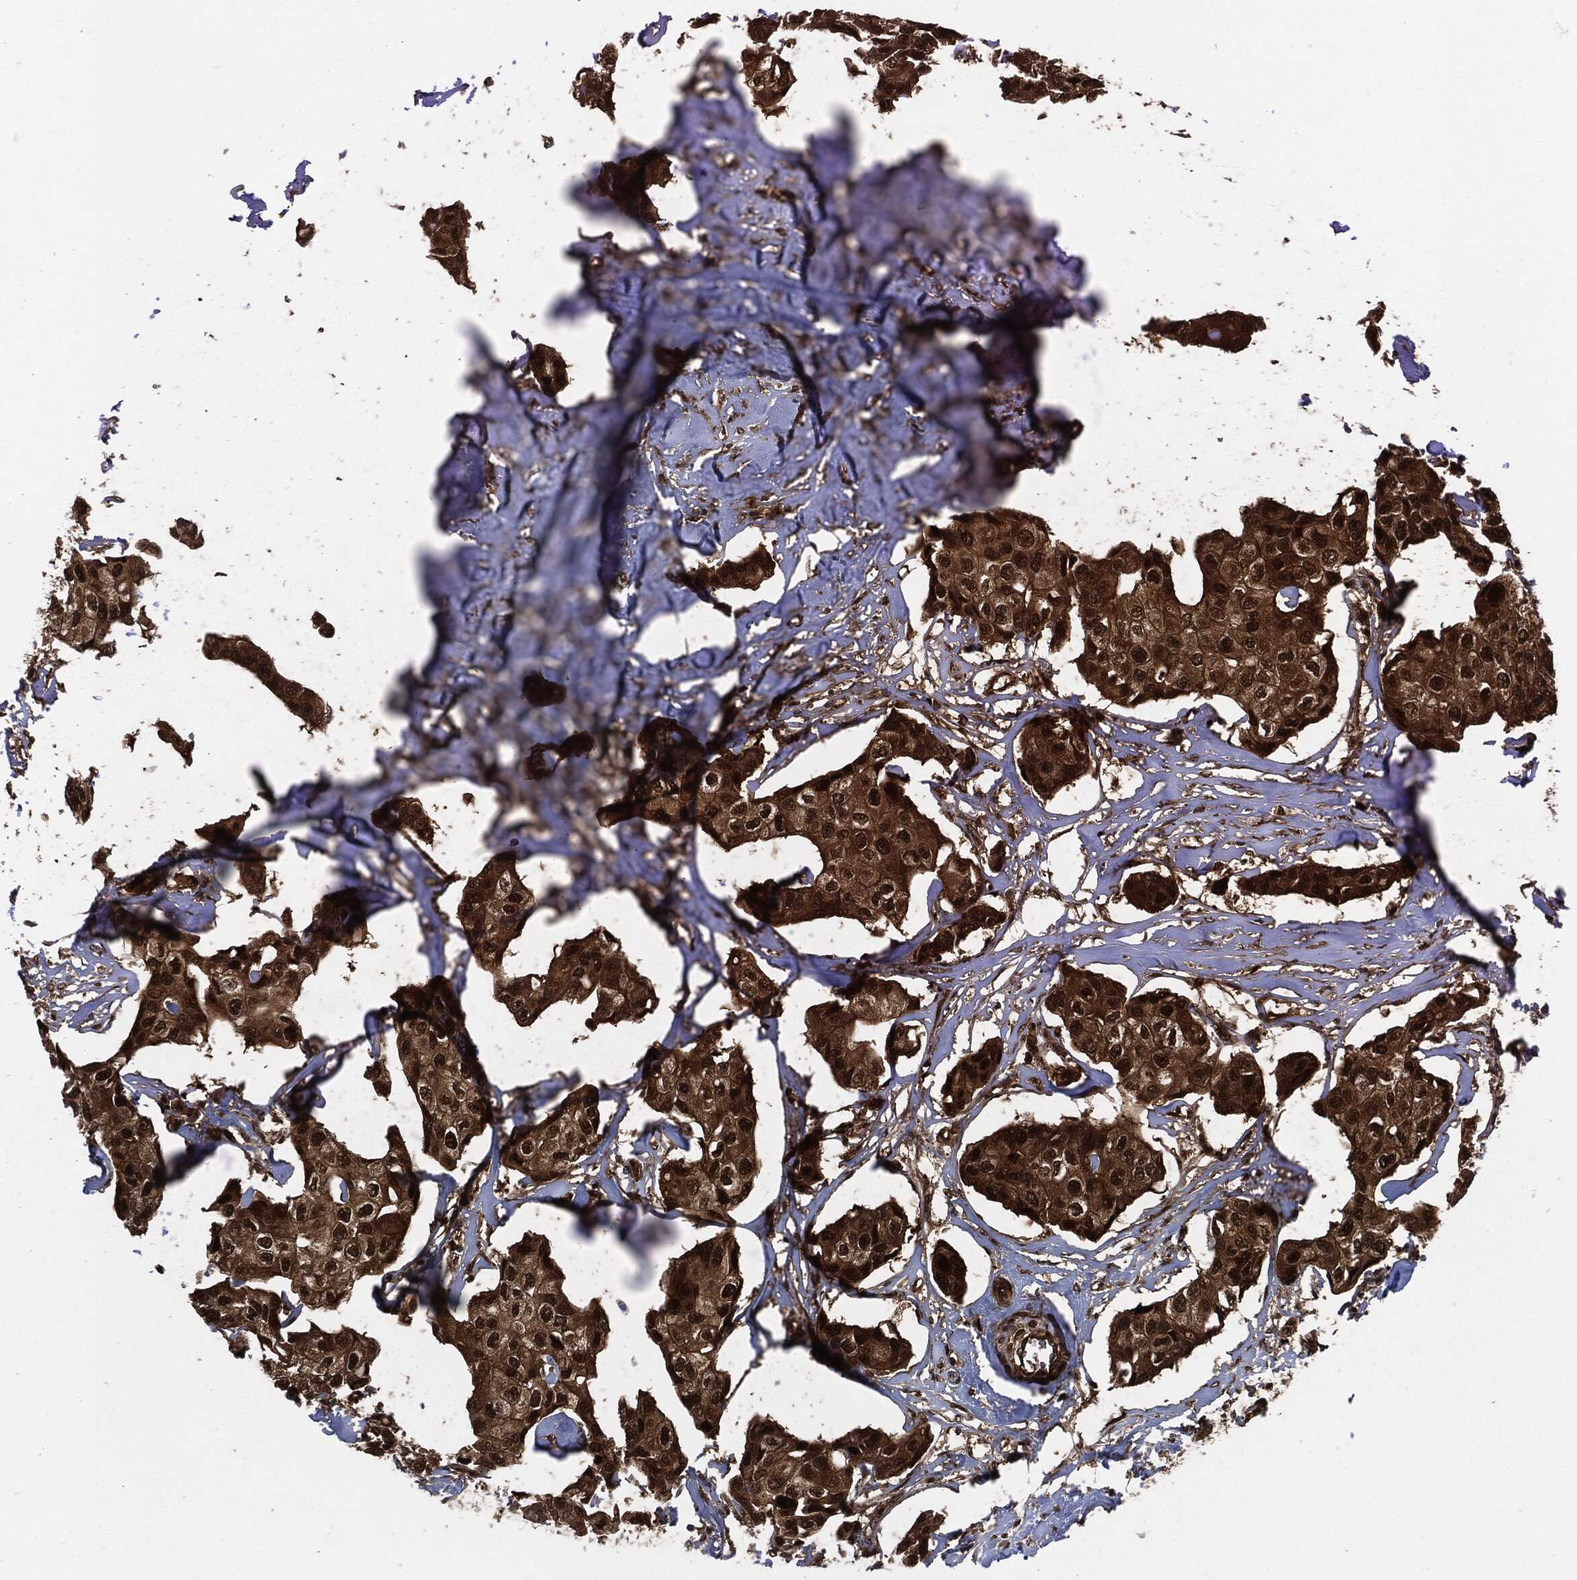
{"staining": {"intensity": "strong", "quantity": "25%-75%", "location": "cytoplasmic/membranous,nuclear"}, "tissue": "breast cancer", "cell_type": "Tumor cells", "image_type": "cancer", "snomed": [{"axis": "morphology", "description": "Duct carcinoma"}, {"axis": "topography", "description": "Breast"}], "caption": "Breast intraductal carcinoma stained with immunohistochemistry shows strong cytoplasmic/membranous and nuclear positivity in about 25%-75% of tumor cells. Using DAB (brown) and hematoxylin (blue) stains, captured at high magnification using brightfield microscopy.", "gene": "DCTN1", "patient": {"sex": "female", "age": 80}}